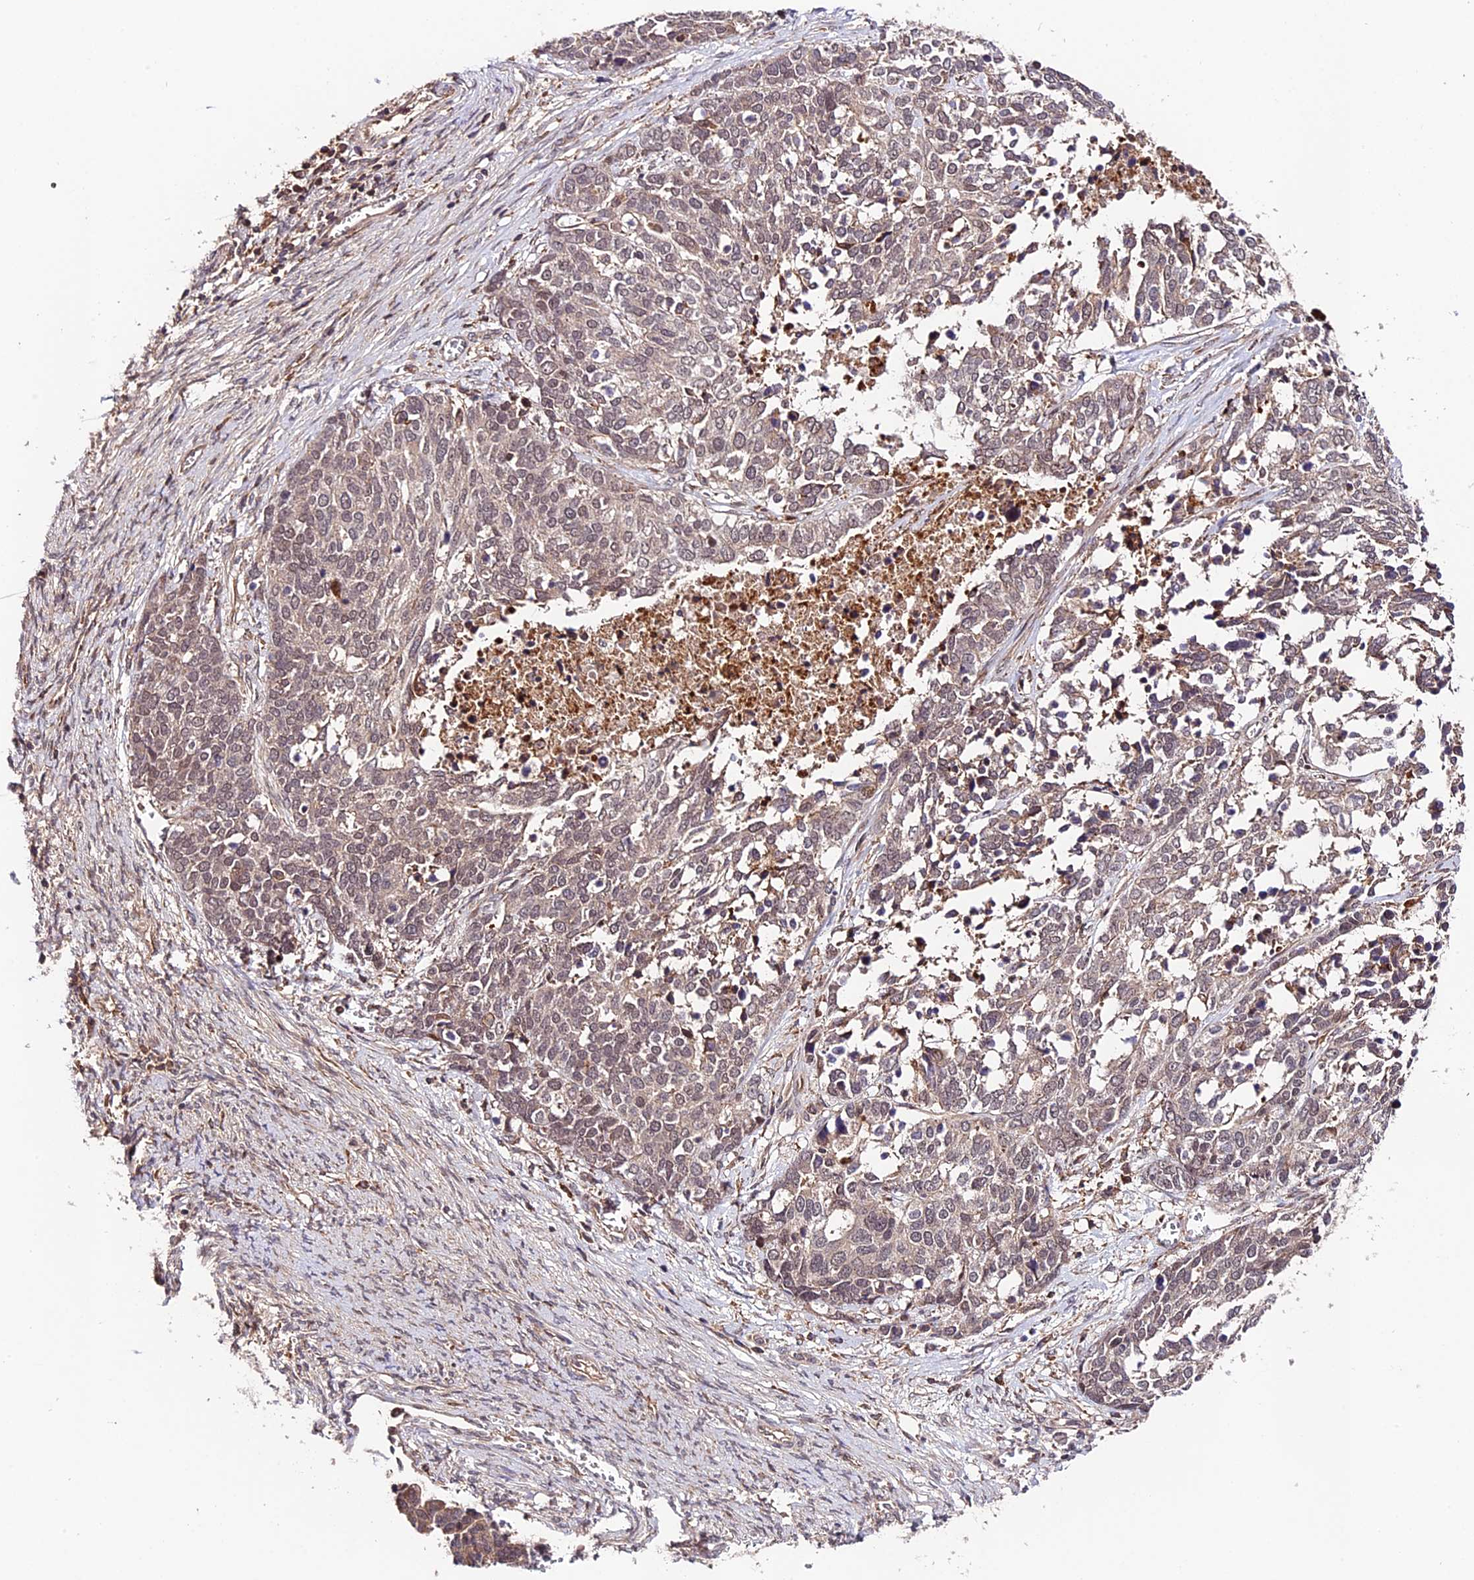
{"staining": {"intensity": "weak", "quantity": "25%-75%", "location": "cytoplasmic/membranous"}, "tissue": "ovarian cancer", "cell_type": "Tumor cells", "image_type": "cancer", "snomed": [{"axis": "morphology", "description": "Cystadenocarcinoma, serous, NOS"}, {"axis": "topography", "description": "Ovary"}], "caption": "Immunohistochemical staining of human ovarian serous cystadenocarcinoma demonstrates low levels of weak cytoplasmic/membranous staining in about 25%-75% of tumor cells.", "gene": "CACNA1H", "patient": {"sex": "female", "age": 44}}